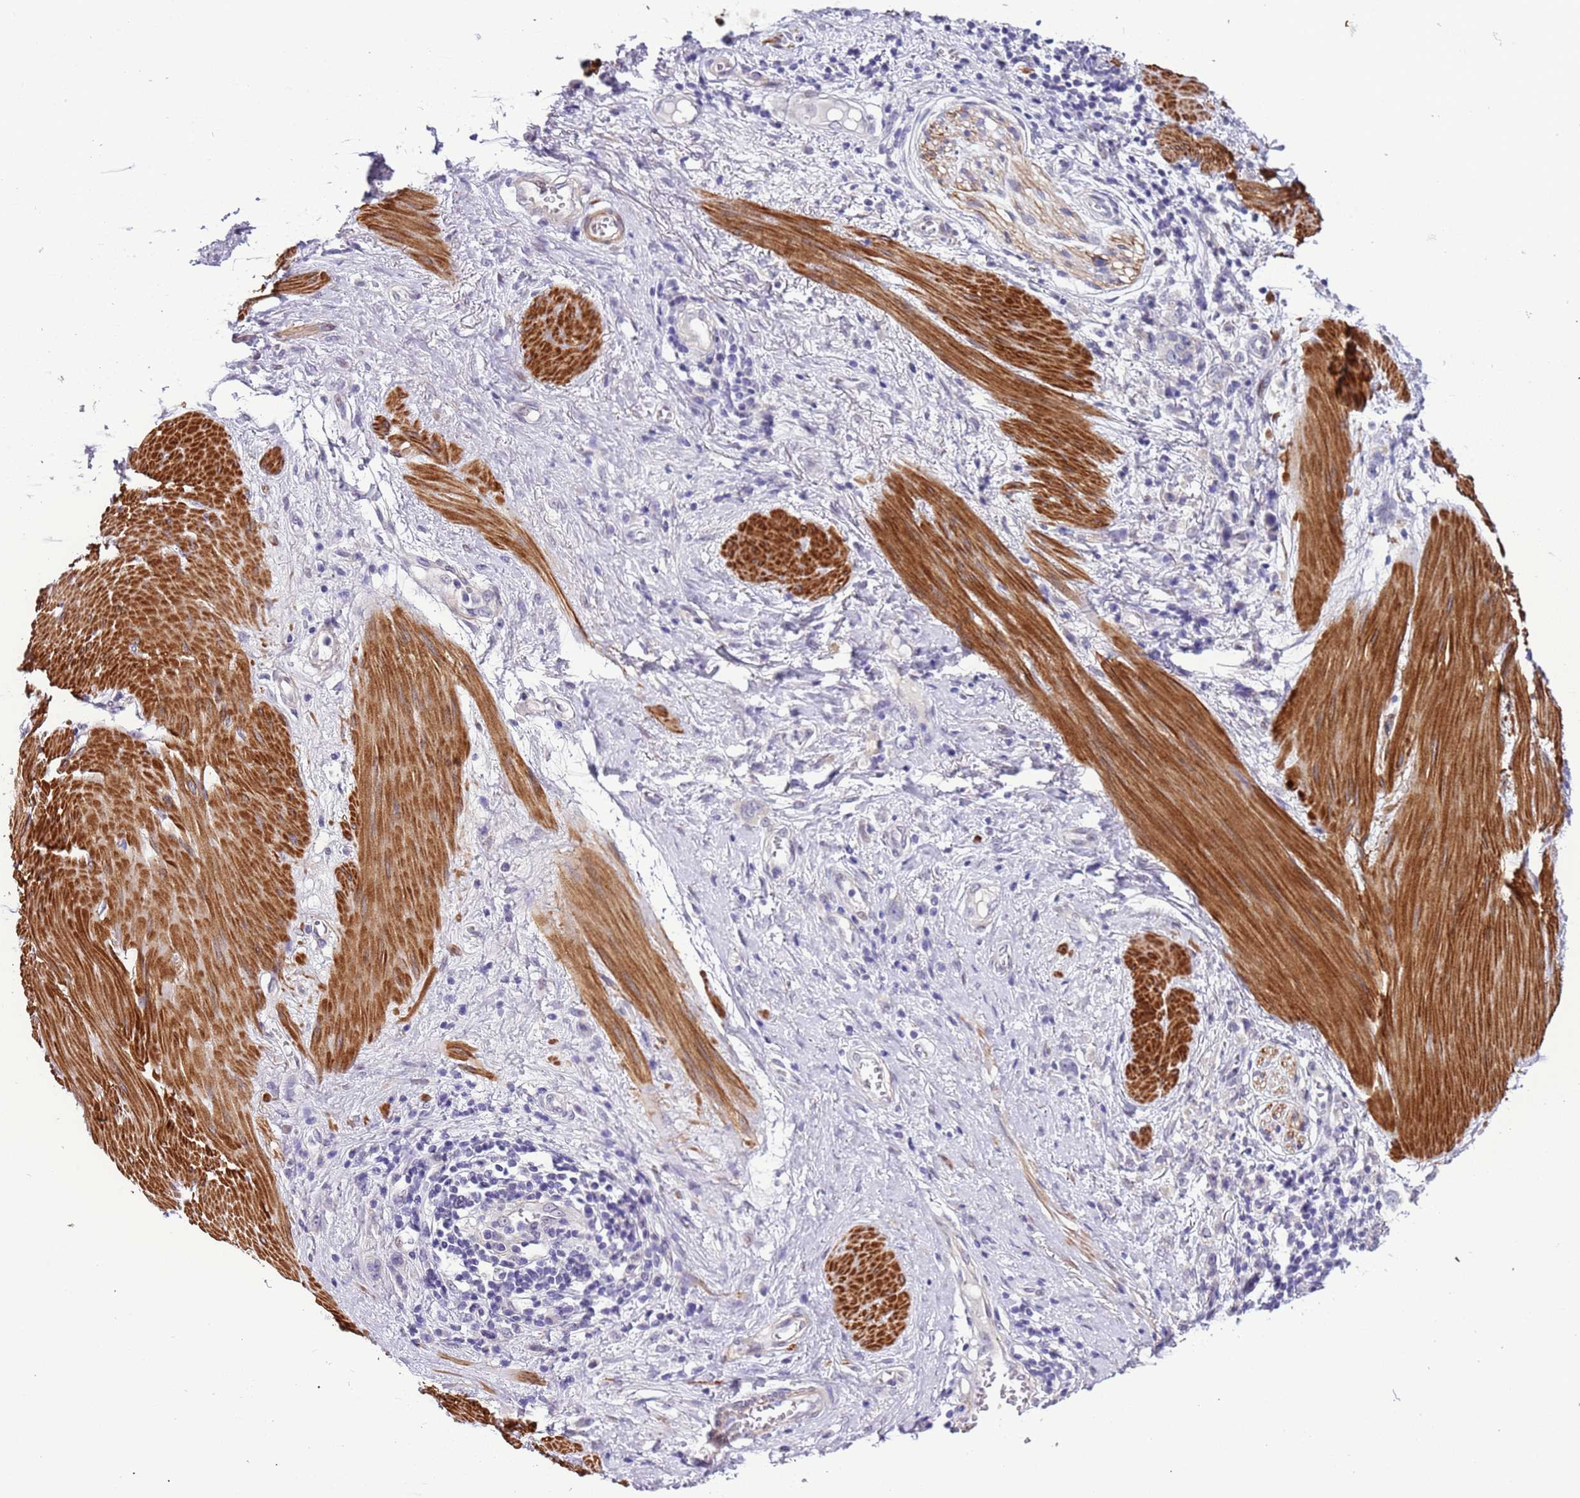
{"staining": {"intensity": "negative", "quantity": "none", "location": "none"}, "tissue": "stomach cancer", "cell_type": "Tumor cells", "image_type": "cancer", "snomed": [{"axis": "morphology", "description": "Adenocarcinoma, NOS"}, {"axis": "topography", "description": "Stomach"}], "caption": "This is a histopathology image of immunohistochemistry (IHC) staining of stomach adenocarcinoma, which shows no staining in tumor cells.", "gene": "PLEKHH1", "patient": {"sex": "female", "age": 76}}